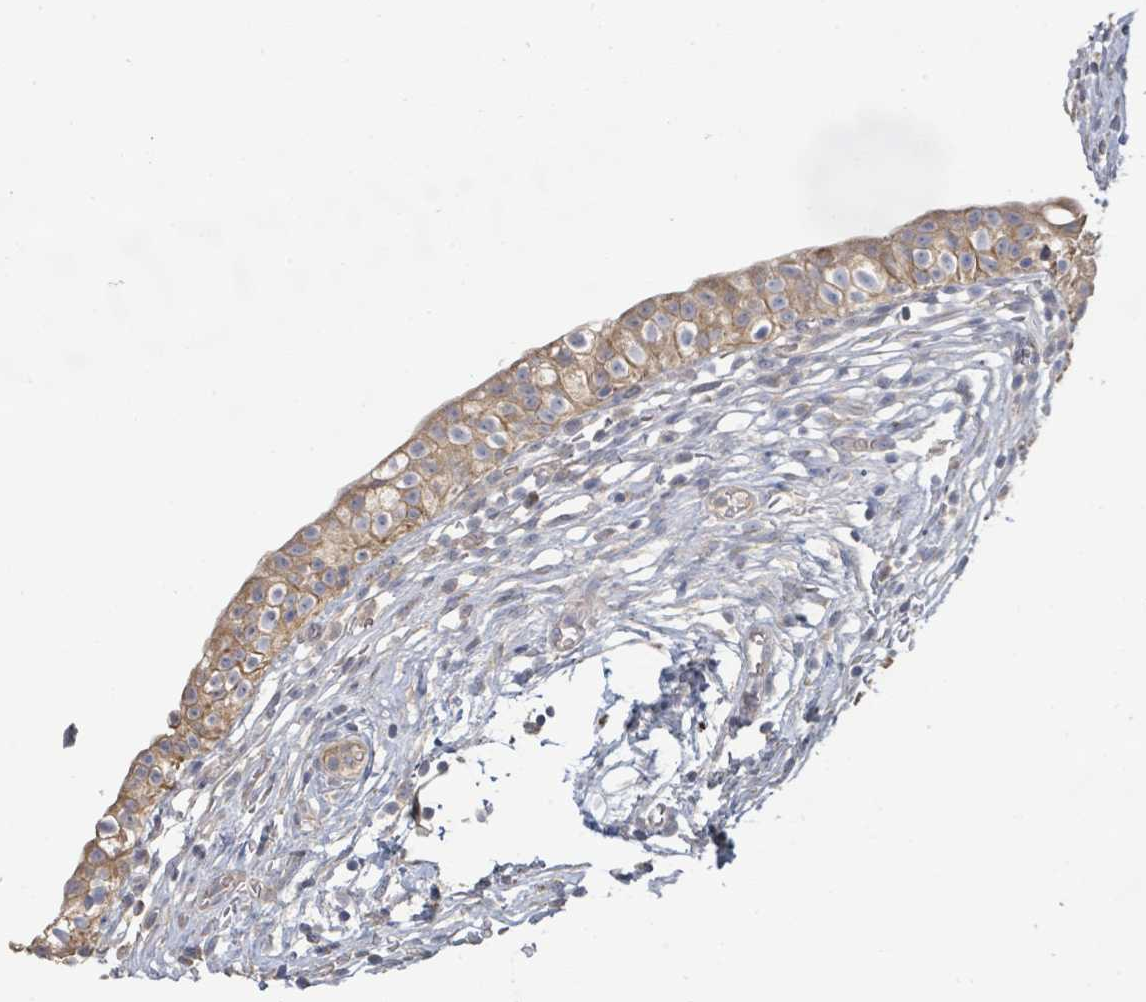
{"staining": {"intensity": "moderate", "quantity": "25%-75%", "location": "cytoplasmic/membranous"}, "tissue": "urinary bladder", "cell_type": "Urothelial cells", "image_type": "normal", "snomed": [{"axis": "morphology", "description": "Normal tissue, NOS"}, {"axis": "topography", "description": "Urinary bladder"}, {"axis": "topography", "description": "Peripheral nerve tissue"}], "caption": "Urinary bladder stained with DAB immunohistochemistry shows medium levels of moderate cytoplasmic/membranous expression in about 25%-75% of urothelial cells. Immunohistochemistry stains the protein in brown and the nuclei are stained blue.", "gene": "KCNS2", "patient": {"sex": "male", "age": 55}}